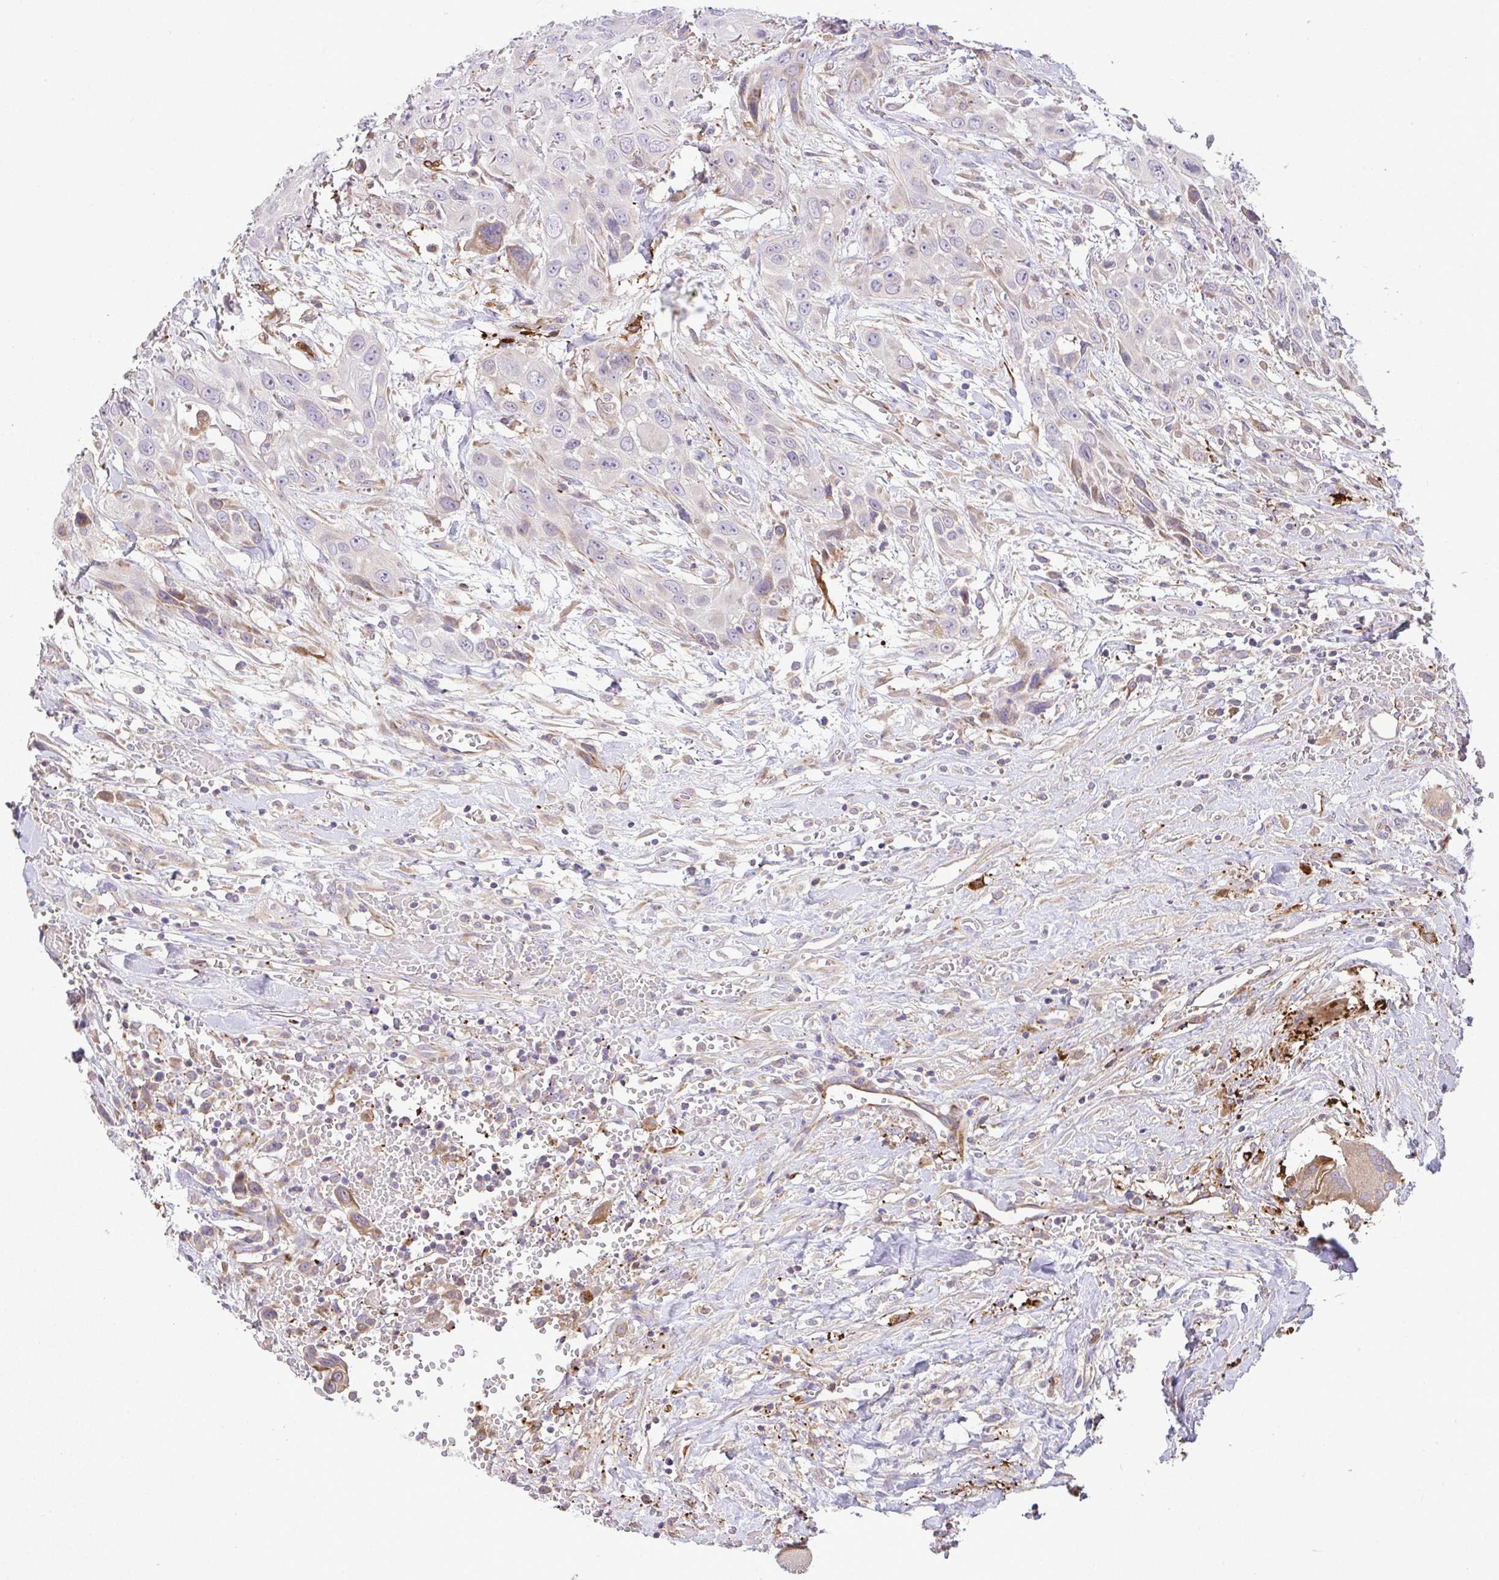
{"staining": {"intensity": "weak", "quantity": "<25%", "location": "cytoplasmic/membranous"}, "tissue": "head and neck cancer", "cell_type": "Tumor cells", "image_type": "cancer", "snomed": [{"axis": "morphology", "description": "Squamous cell carcinoma, NOS"}, {"axis": "topography", "description": "Head-Neck"}], "caption": "Tumor cells show no significant expression in squamous cell carcinoma (head and neck).", "gene": "GRID2", "patient": {"sex": "male", "age": 81}}